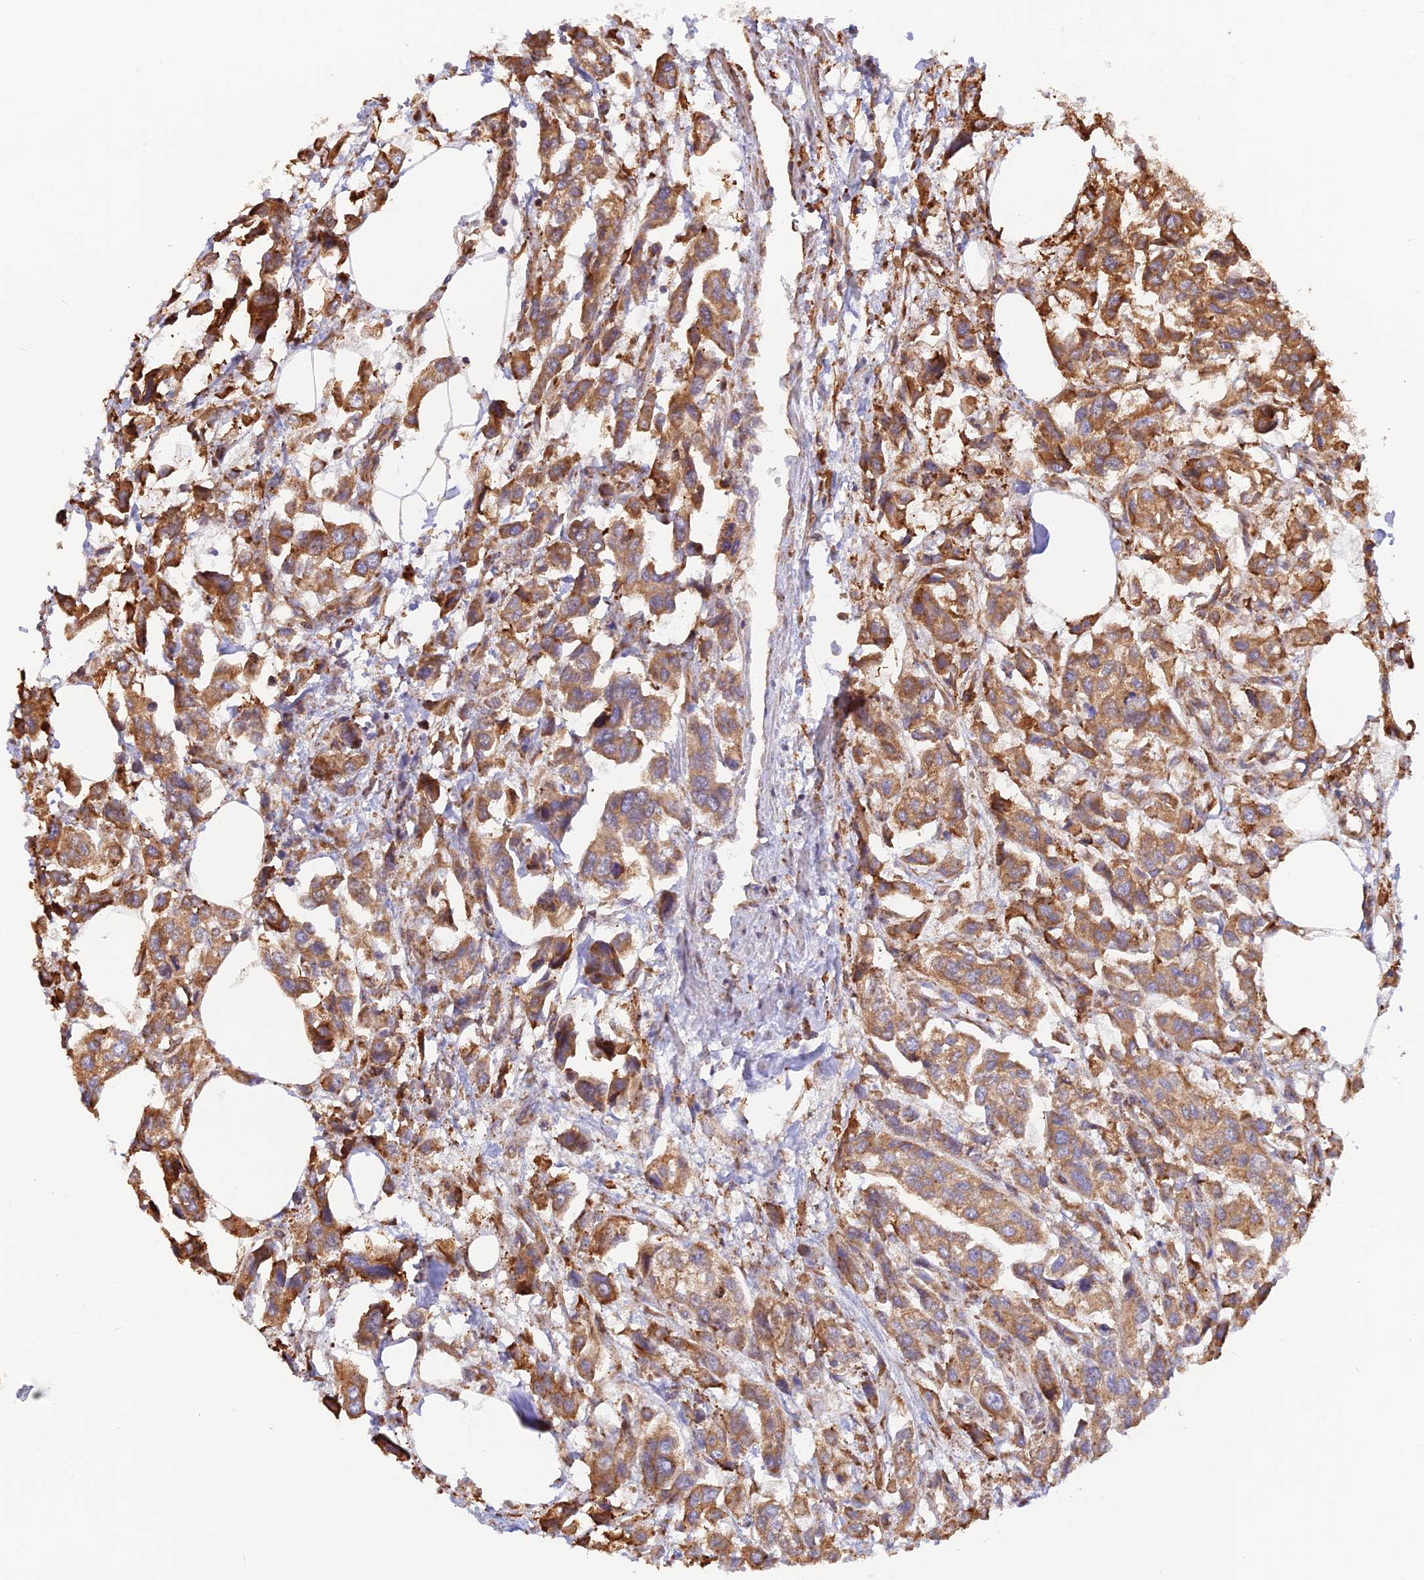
{"staining": {"intensity": "strong", "quantity": ">75%", "location": "cytoplasmic/membranous"}, "tissue": "urothelial cancer", "cell_type": "Tumor cells", "image_type": "cancer", "snomed": [{"axis": "morphology", "description": "Urothelial carcinoma, High grade"}, {"axis": "topography", "description": "Urinary bladder"}], "caption": "A high amount of strong cytoplasmic/membranous positivity is seen in about >75% of tumor cells in urothelial cancer tissue. (DAB IHC with brightfield microscopy, high magnification).", "gene": "RPL5", "patient": {"sex": "male", "age": 67}}